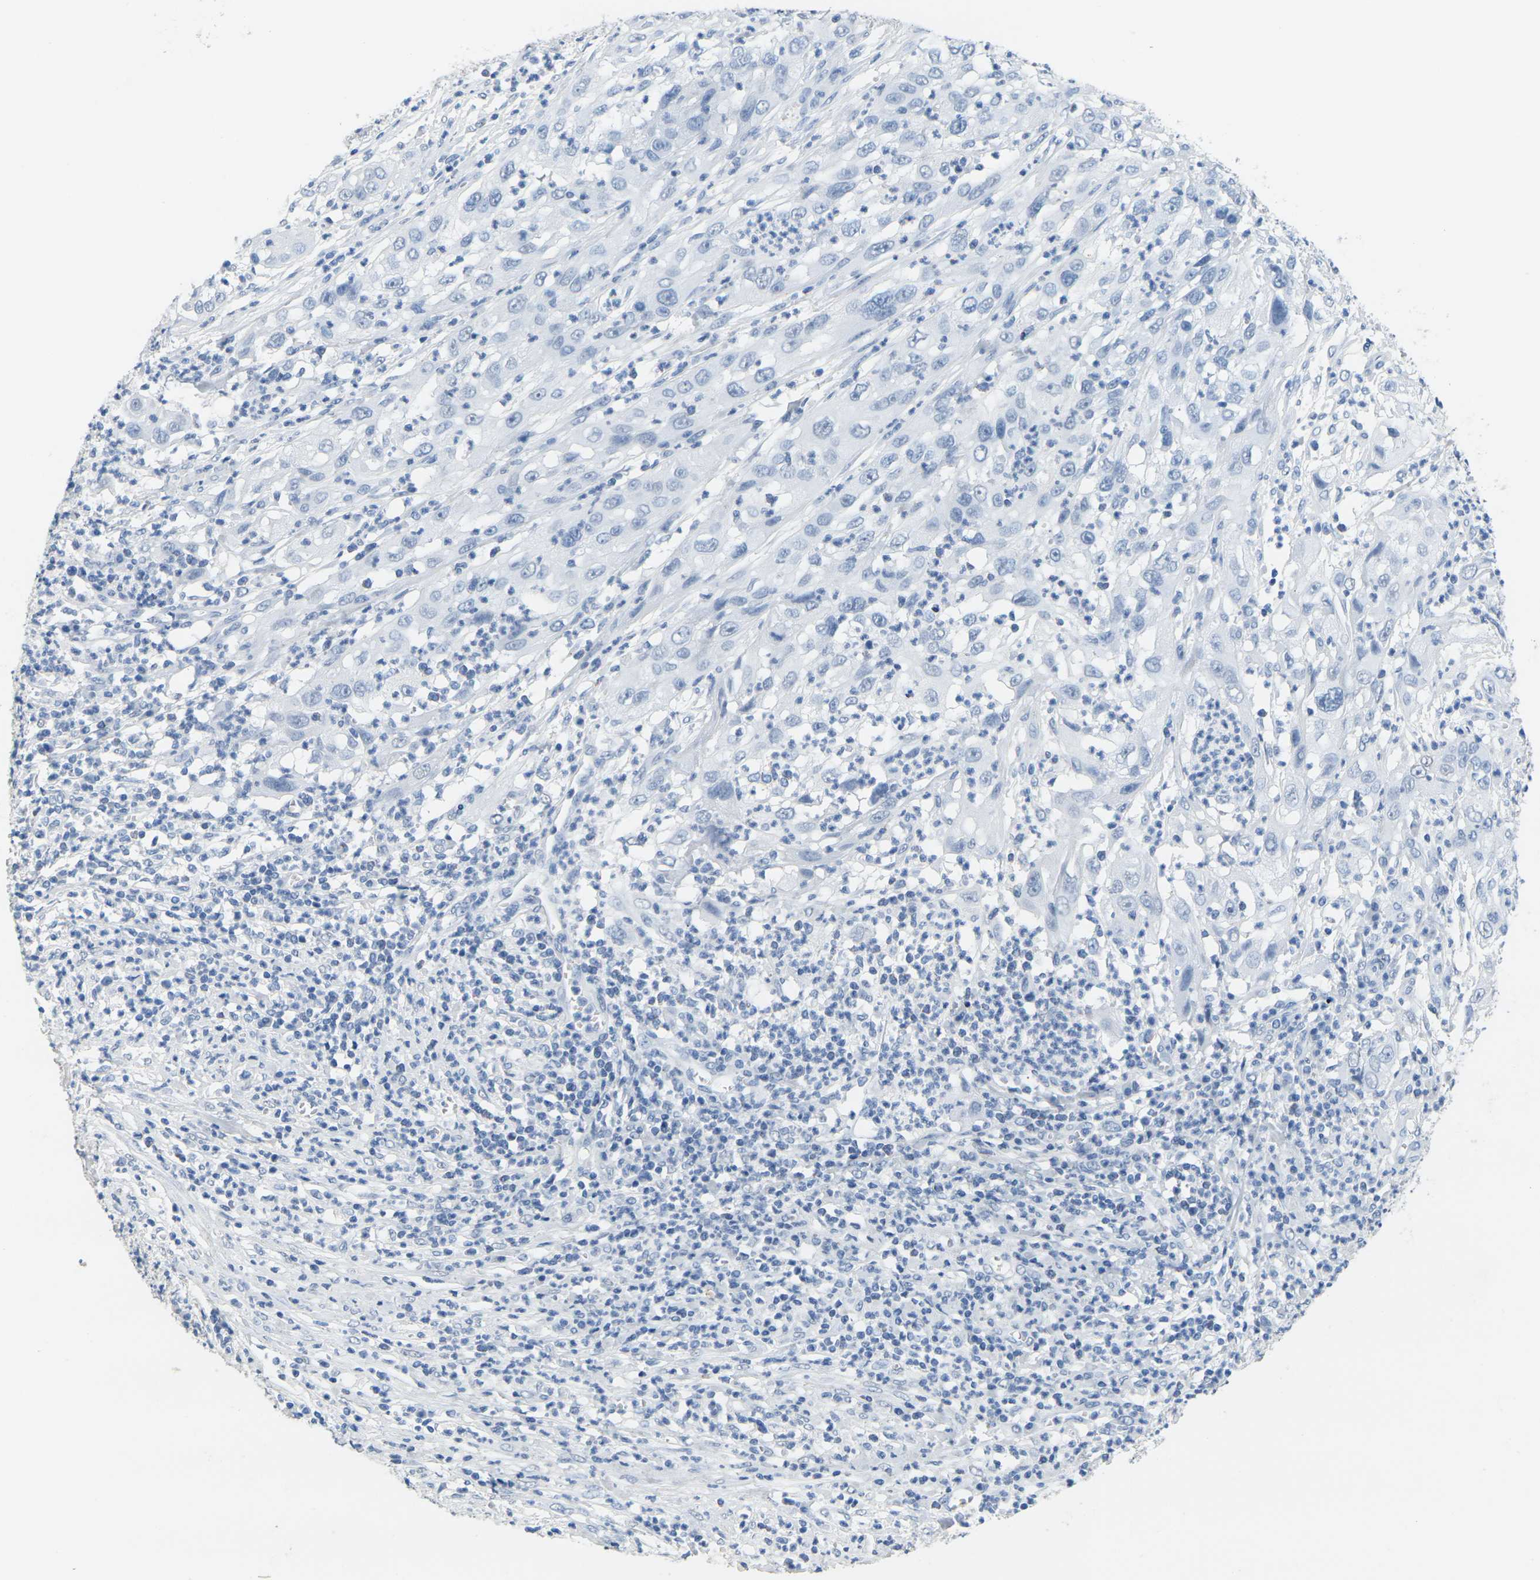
{"staining": {"intensity": "negative", "quantity": "none", "location": "none"}, "tissue": "cervical cancer", "cell_type": "Tumor cells", "image_type": "cancer", "snomed": [{"axis": "morphology", "description": "Squamous cell carcinoma, NOS"}, {"axis": "topography", "description": "Cervix"}], "caption": "IHC of human cervical cancer (squamous cell carcinoma) displays no positivity in tumor cells.", "gene": "CTAG1A", "patient": {"sex": "female", "age": 32}}